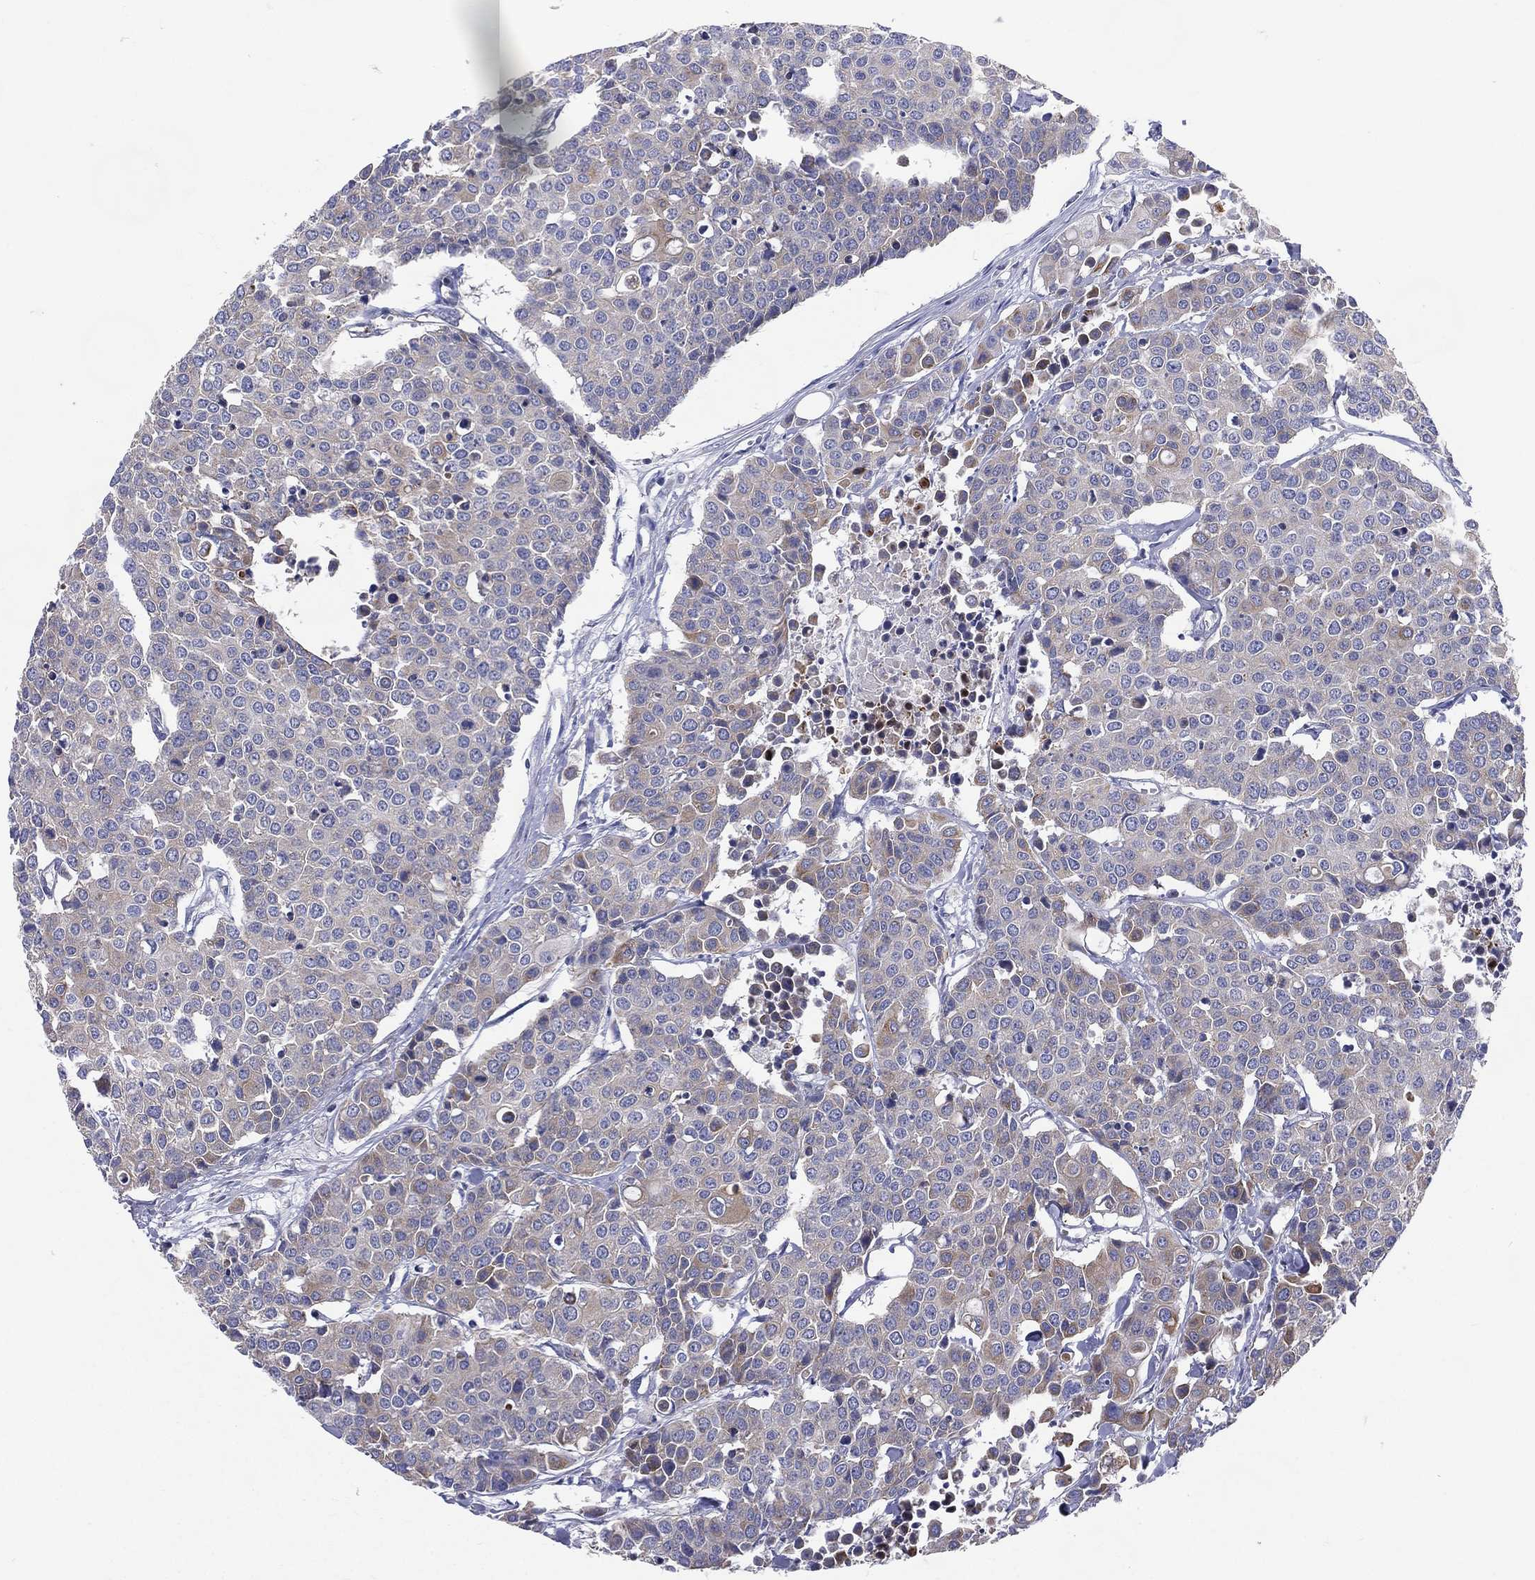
{"staining": {"intensity": "weak", "quantity": "<25%", "location": "cytoplasmic/membranous"}, "tissue": "carcinoid", "cell_type": "Tumor cells", "image_type": "cancer", "snomed": [{"axis": "morphology", "description": "Carcinoid, malignant, NOS"}, {"axis": "topography", "description": "Colon"}], "caption": "Malignant carcinoid was stained to show a protein in brown. There is no significant expression in tumor cells.", "gene": "PWWP3A", "patient": {"sex": "male", "age": 81}}